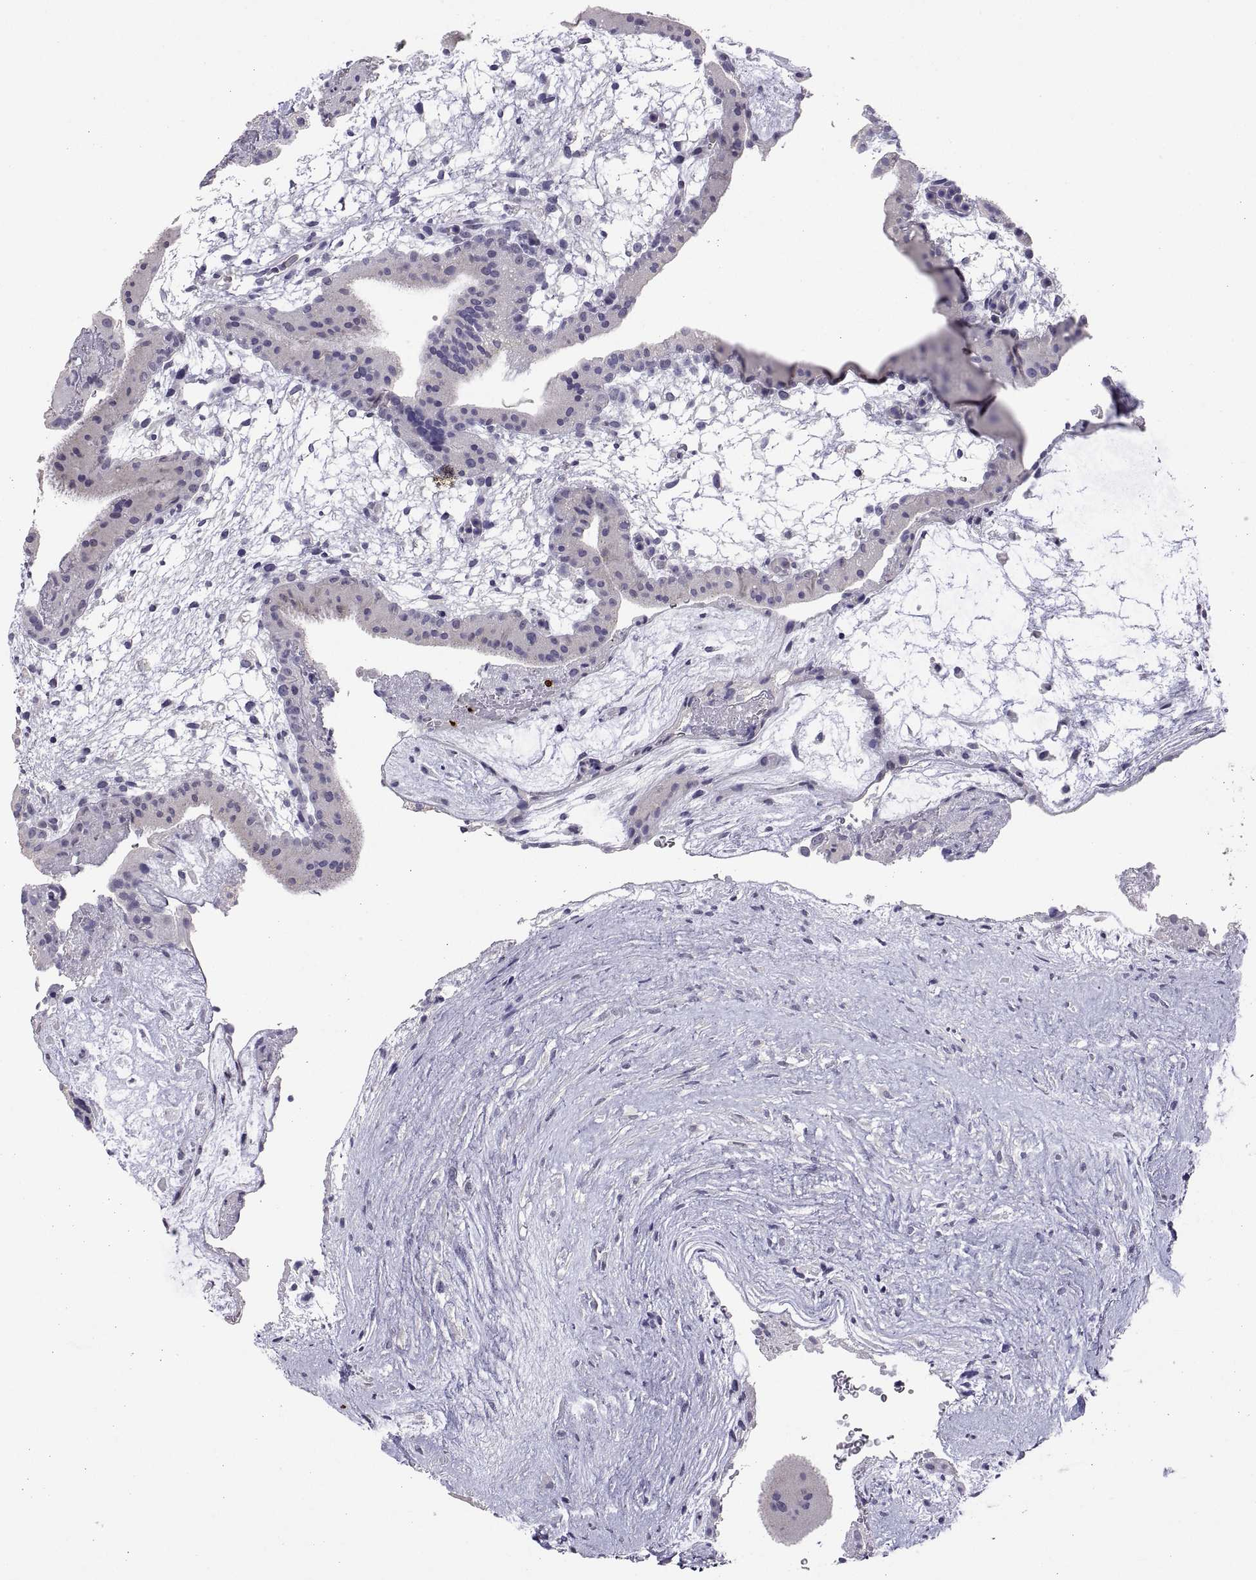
{"staining": {"intensity": "negative", "quantity": "none", "location": "none"}, "tissue": "placenta", "cell_type": "Decidual cells", "image_type": "normal", "snomed": [{"axis": "morphology", "description": "Normal tissue, NOS"}, {"axis": "topography", "description": "Placenta"}], "caption": "A histopathology image of placenta stained for a protein shows no brown staining in decidual cells.", "gene": "MS4A1", "patient": {"sex": "female", "age": 19}}